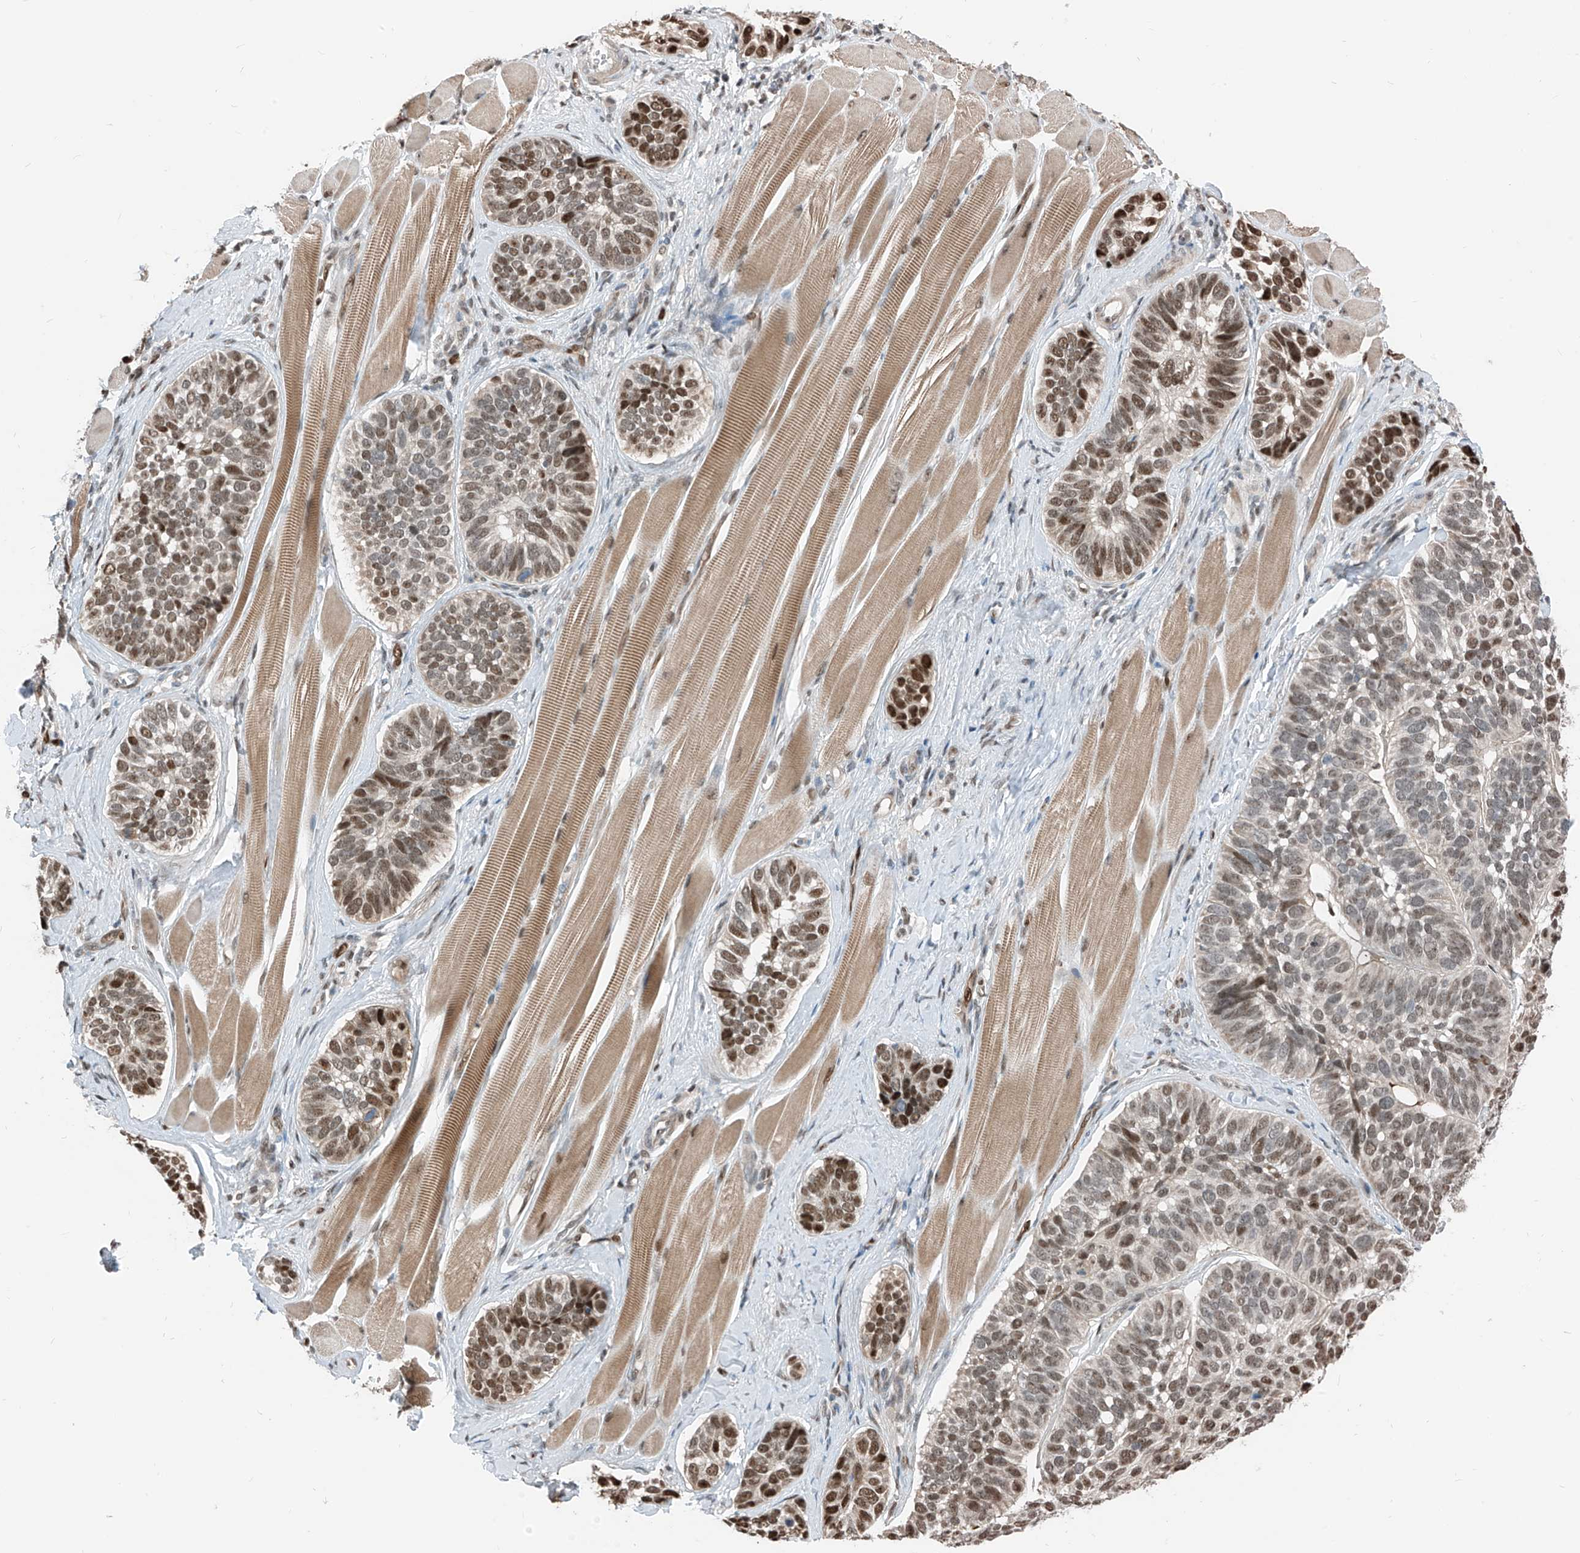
{"staining": {"intensity": "moderate", "quantity": "25%-75%", "location": "nuclear"}, "tissue": "skin cancer", "cell_type": "Tumor cells", "image_type": "cancer", "snomed": [{"axis": "morphology", "description": "Basal cell carcinoma"}, {"axis": "topography", "description": "Skin"}], "caption": "DAB (3,3'-diaminobenzidine) immunohistochemical staining of skin cancer (basal cell carcinoma) exhibits moderate nuclear protein positivity in approximately 25%-75% of tumor cells.", "gene": "RBP7", "patient": {"sex": "male", "age": 62}}